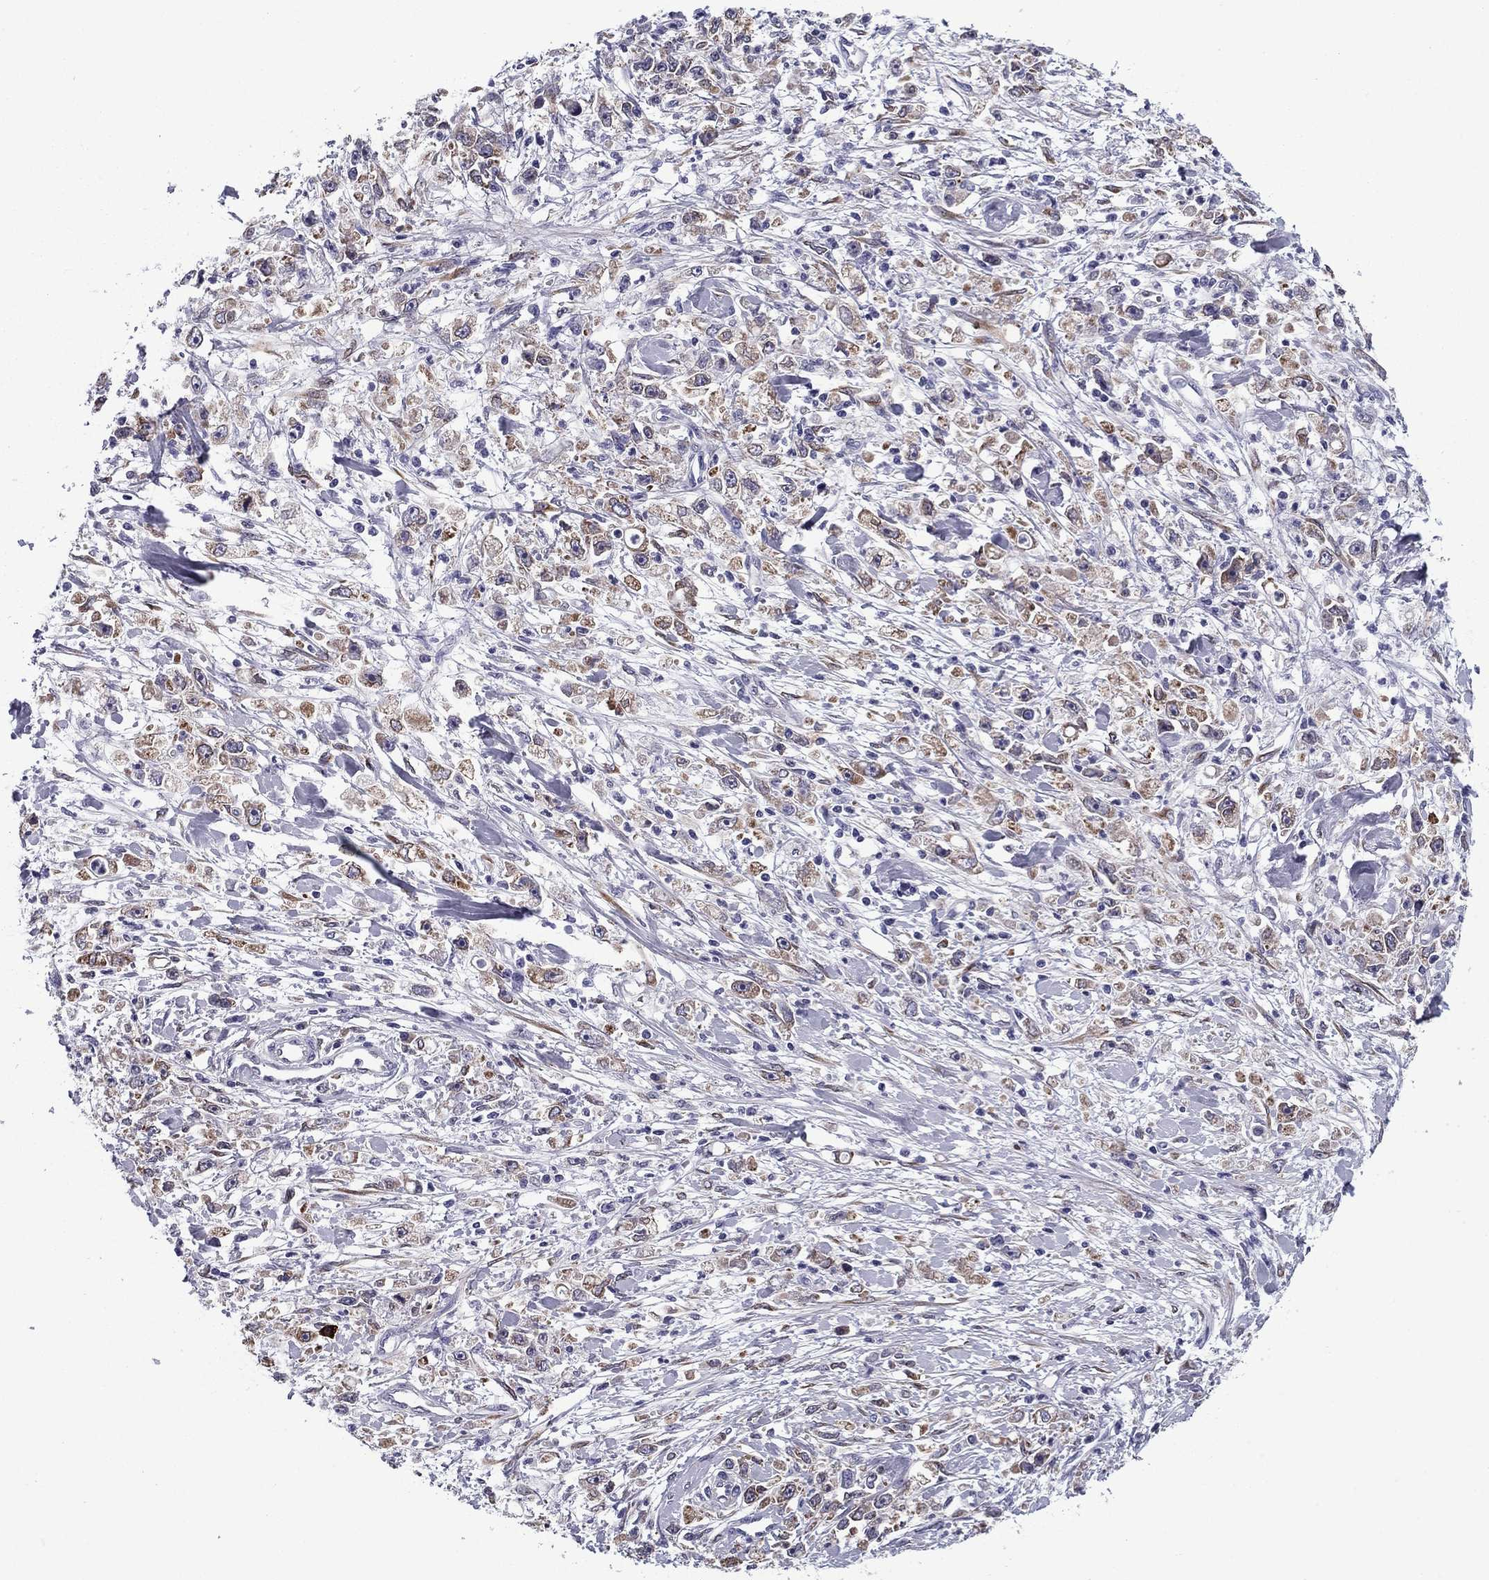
{"staining": {"intensity": "moderate", "quantity": "<25%", "location": "cytoplasmic/membranous"}, "tissue": "stomach cancer", "cell_type": "Tumor cells", "image_type": "cancer", "snomed": [{"axis": "morphology", "description": "Adenocarcinoma, NOS"}, {"axis": "topography", "description": "Stomach"}], "caption": "An IHC histopathology image of tumor tissue is shown. Protein staining in brown labels moderate cytoplasmic/membranous positivity in adenocarcinoma (stomach) within tumor cells.", "gene": "TMED3", "patient": {"sex": "female", "age": 59}}